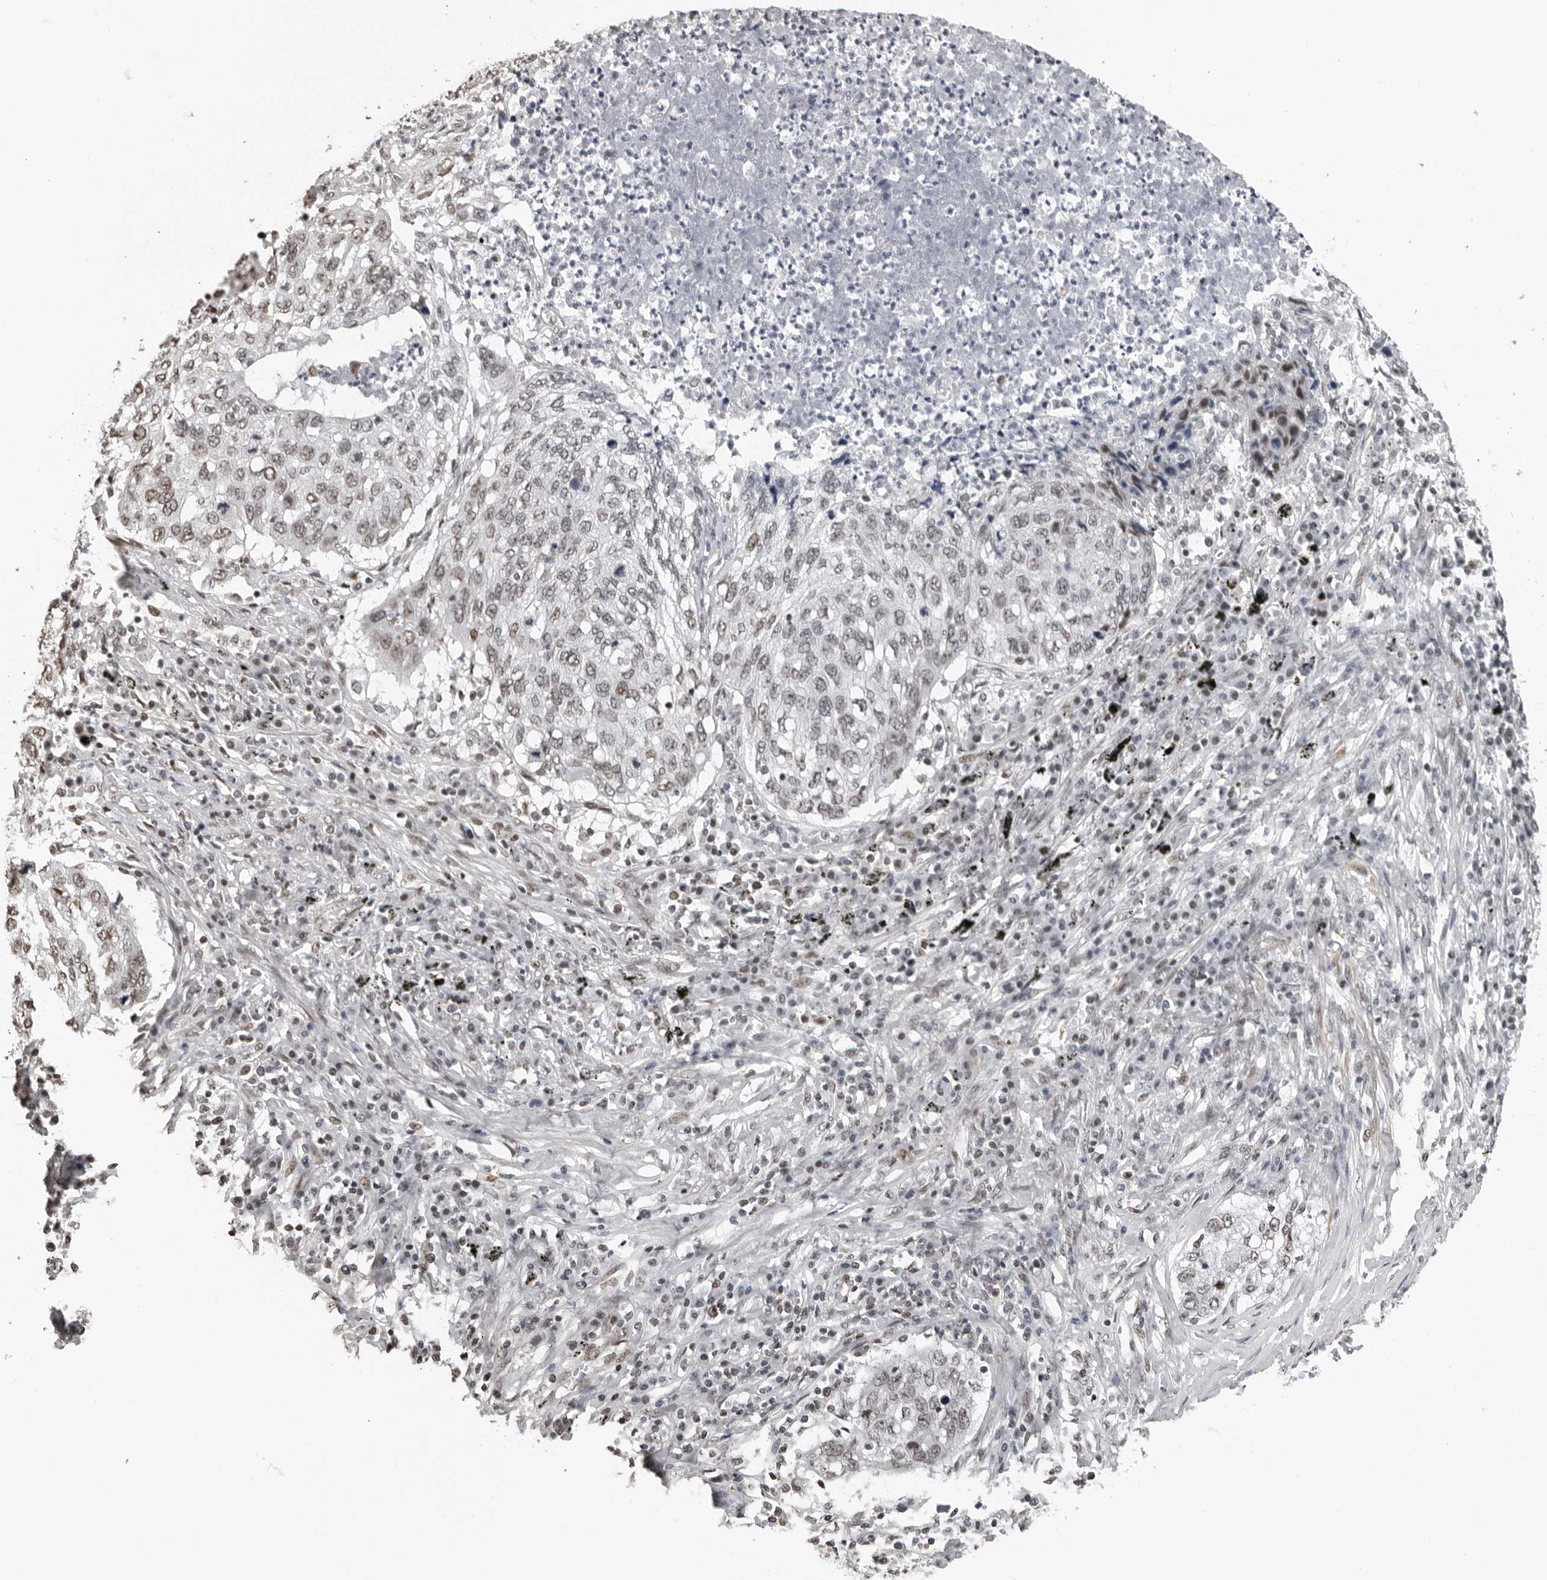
{"staining": {"intensity": "weak", "quantity": "<25%", "location": "nuclear"}, "tissue": "lung cancer", "cell_type": "Tumor cells", "image_type": "cancer", "snomed": [{"axis": "morphology", "description": "Squamous cell carcinoma, NOS"}, {"axis": "topography", "description": "Lung"}], "caption": "Immunohistochemistry micrograph of lung cancer stained for a protein (brown), which displays no expression in tumor cells.", "gene": "ORC1", "patient": {"sex": "female", "age": 63}}